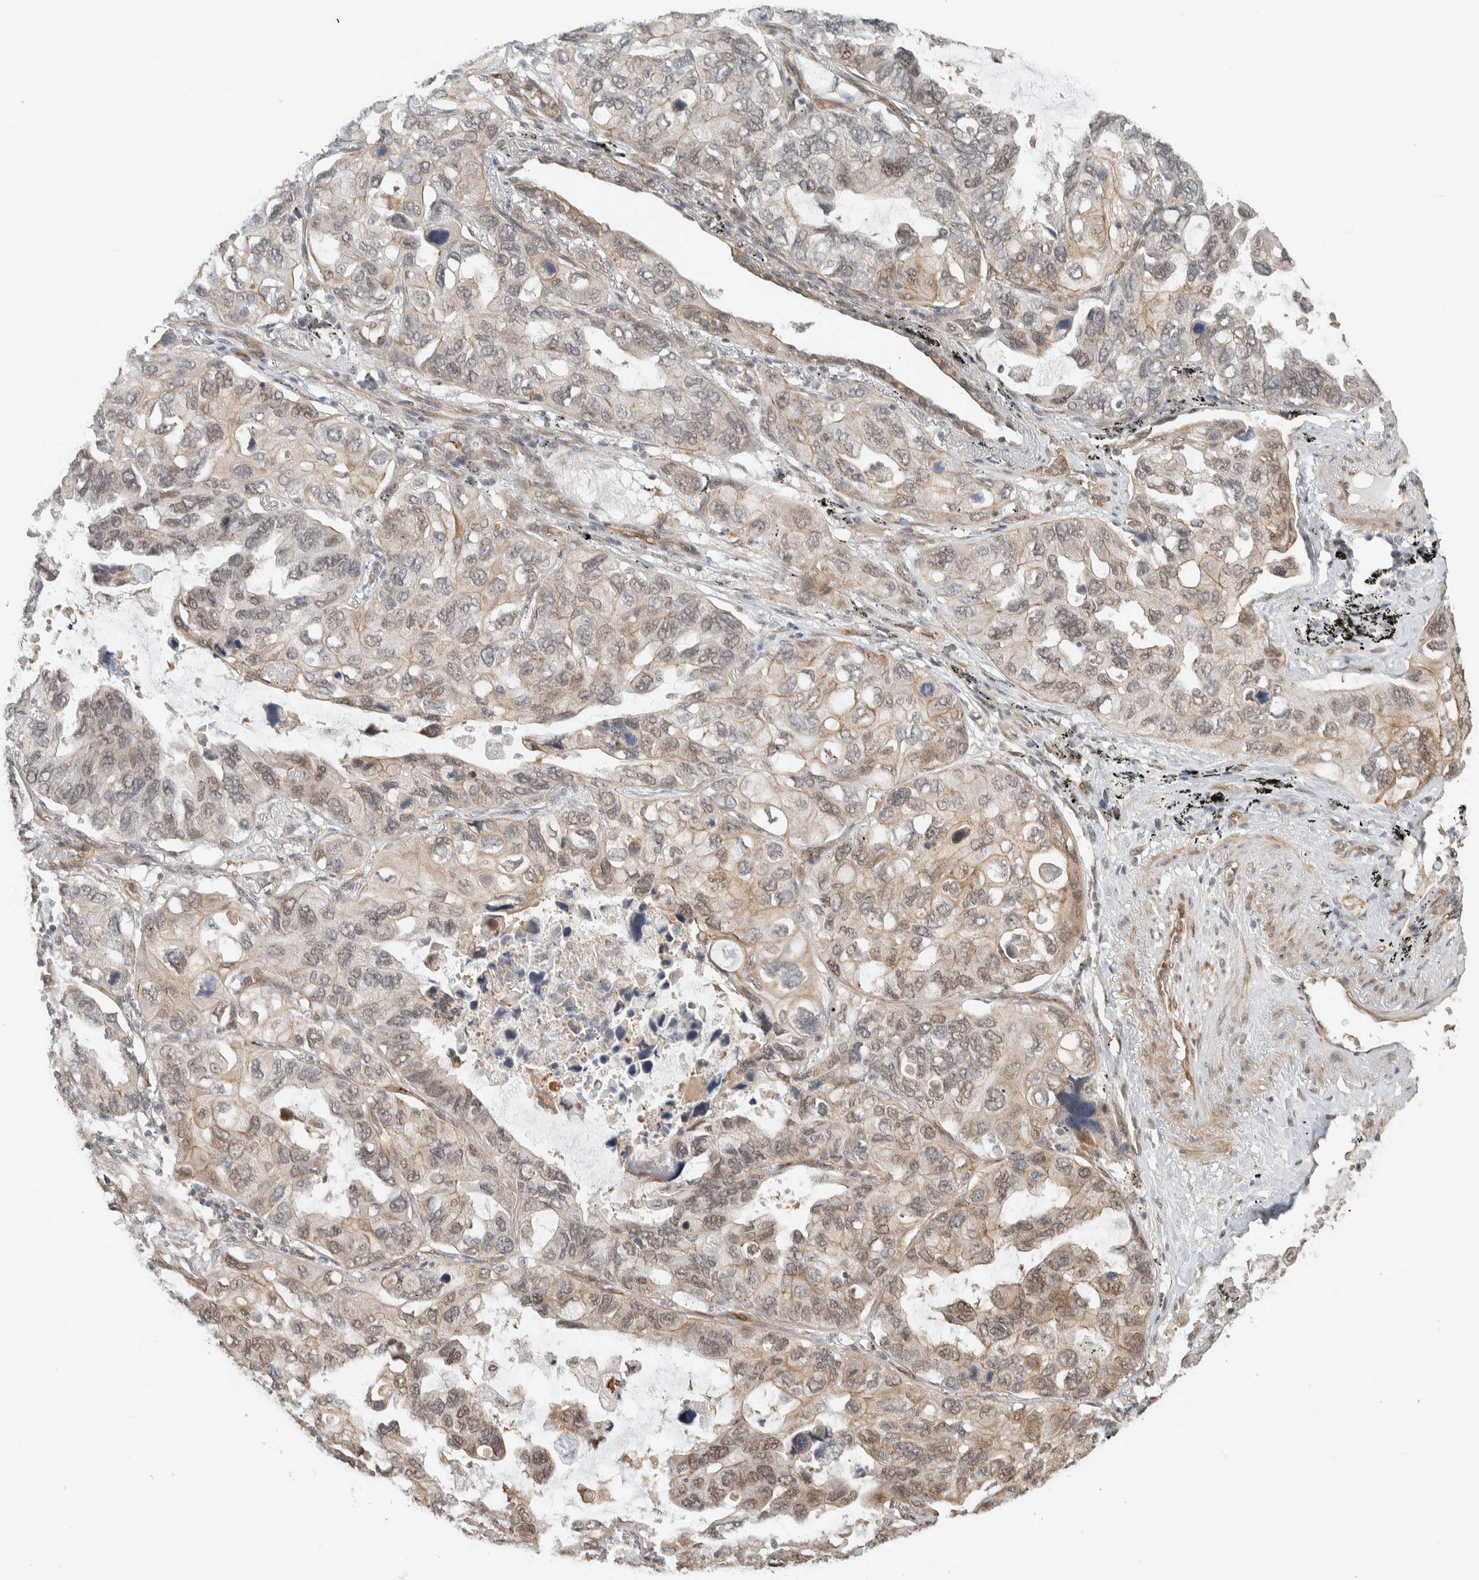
{"staining": {"intensity": "weak", "quantity": ">75%", "location": "cytoplasmic/membranous,nuclear"}, "tissue": "lung cancer", "cell_type": "Tumor cells", "image_type": "cancer", "snomed": [{"axis": "morphology", "description": "Squamous cell carcinoma, NOS"}, {"axis": "topography", "description": "Lung"}], "caption": "Protein staining of lung cancer (squamous cell carcinoma) tissue displays weak cytoplasmic/membranous and nuclear positivity in about >75% of tumor cells.", "gene": "ZBTB2", "patient": {"sex": "female", "age": 73}}